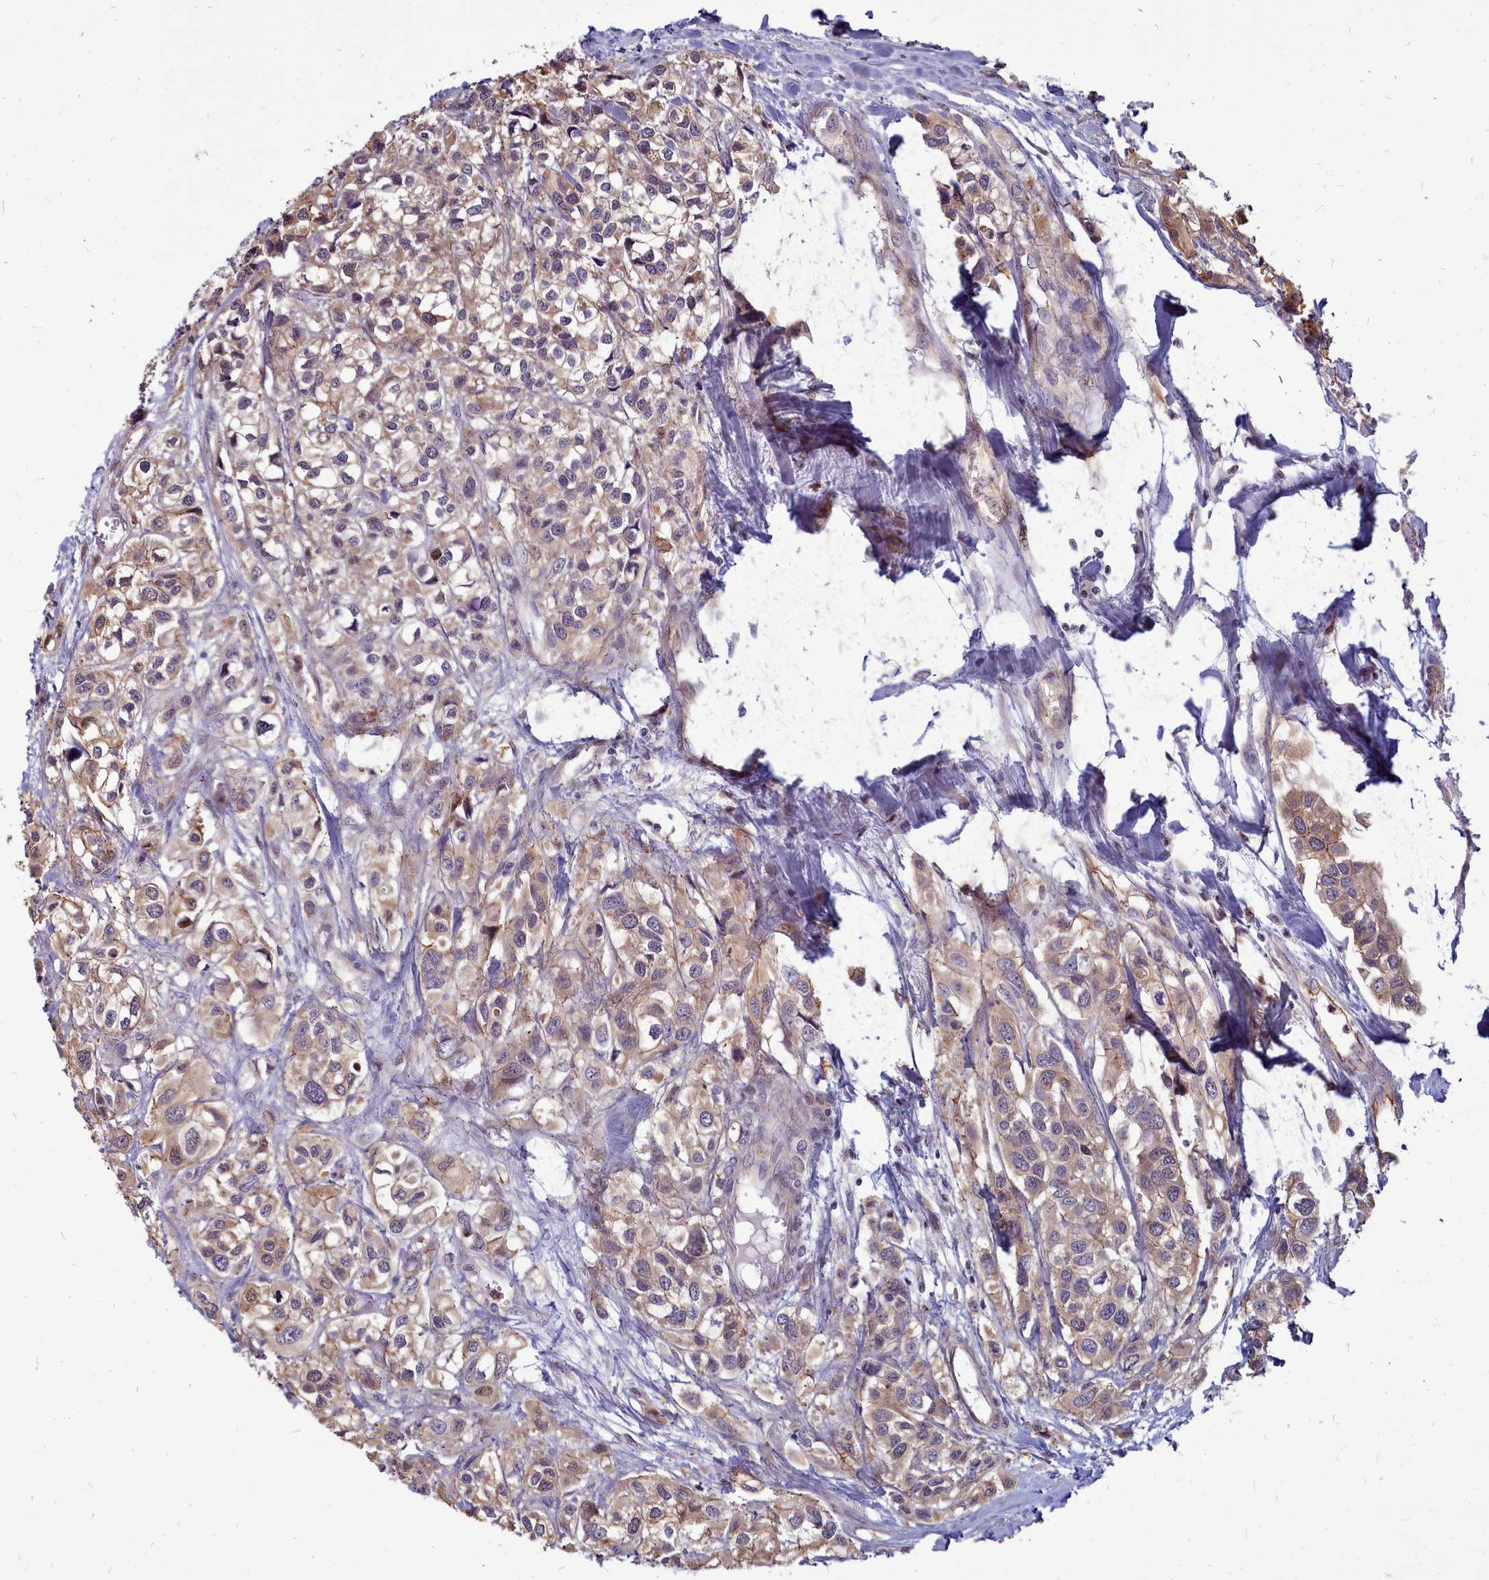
{"staining": {"intensity": "moderate", "quantity": "25%-75%", "location": "cytoplasmic/membranous"}, "tissue": "urothelial cancer", "cell_type": "Tumor cells", "image_type": "cancer", "snomed": [{"axis": "morphology", "description": "Urothelial carcinoma, High grade"}, {"axis": "topography", "description": "Urinary bladder"}], "caption": "Brown immunohistochemical staining in human urothelial cancer shows moderate cytoplasmic/membranous positivity in about 25%-75% of tumor cells.", "gene": "TTC5", "patient": {"sex": "male", "age": 67}}